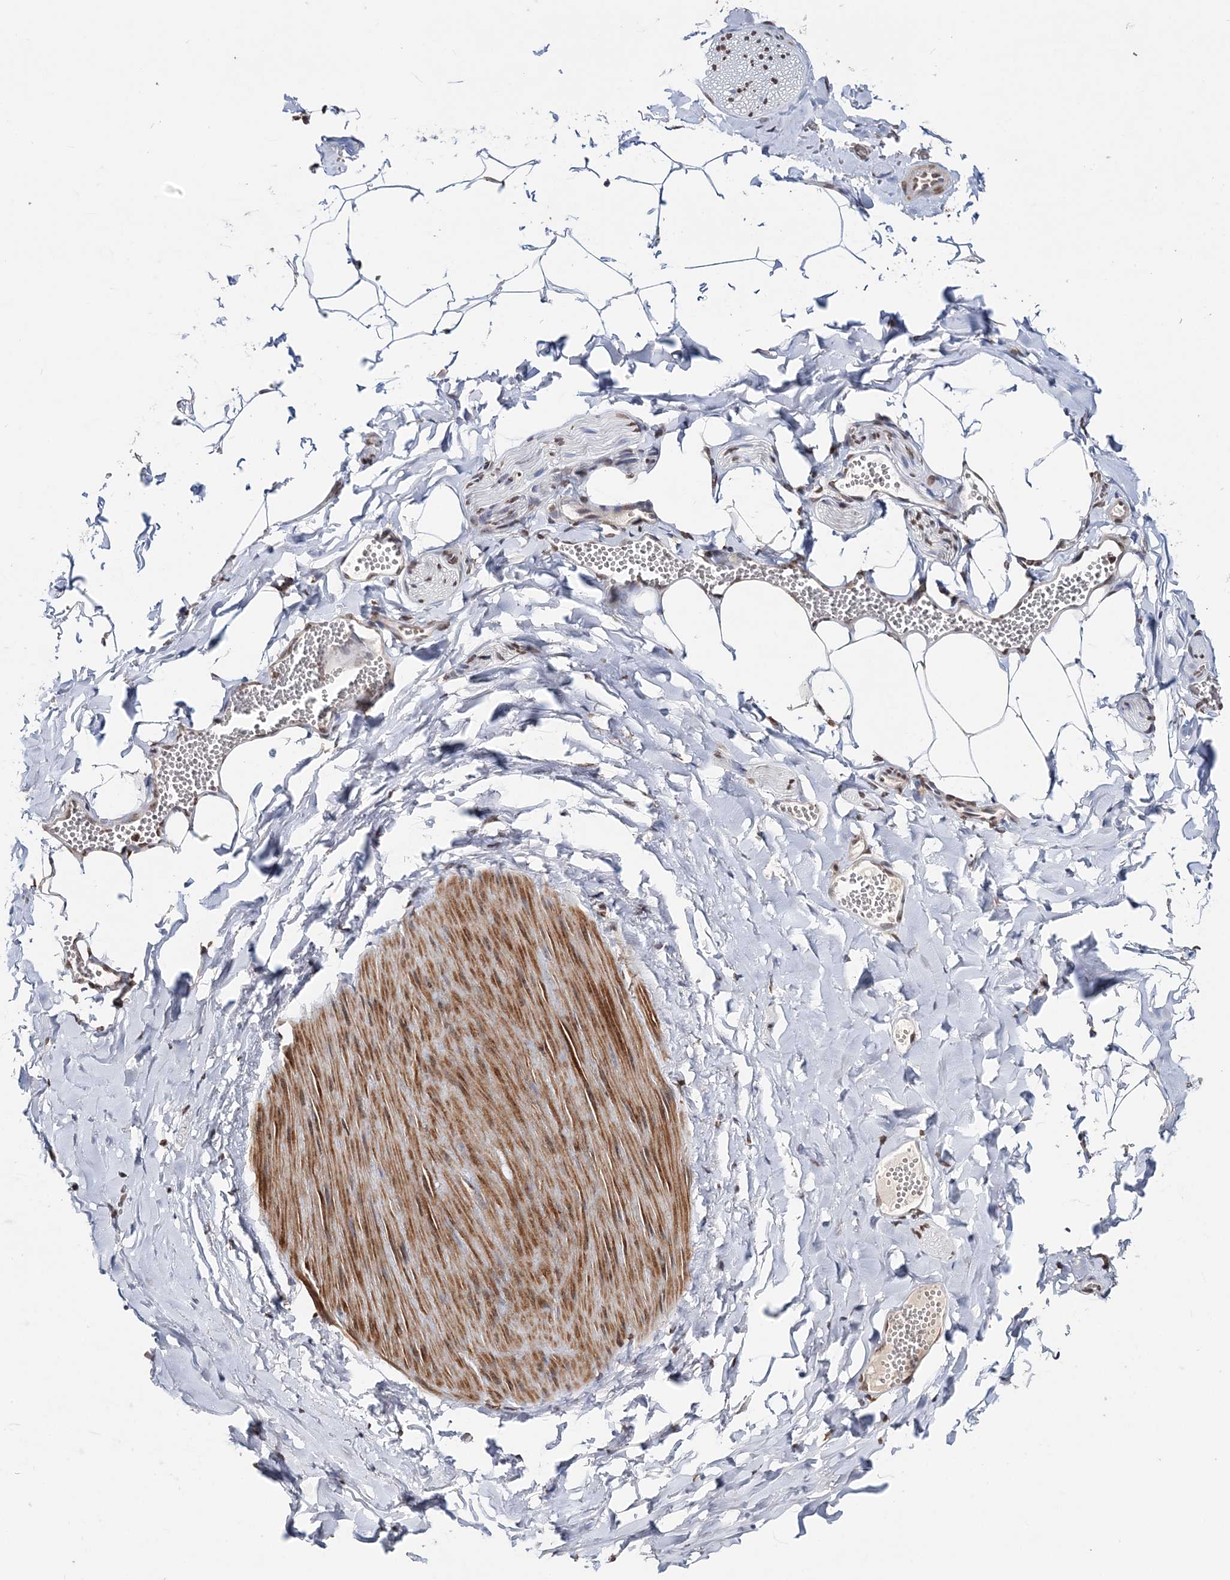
{"staining": {"intensity": "moderate", "quantity": "25%-75%", "location": "nuclear"}, "tissue": "adipose tissue", "cell_type": "Adipocytes", "image_type": "normal", "snomed": [{"axis": "morphology", "description": "Normal tissue, NOS"}, {"axis": "topography", "description": "Gallbladder"}, {"axis": "topography", "description": "Peripheral nerve tissue"}], "caption": "Protein expression by immunohistochemistry reveals moderate nuclear expression in about 25%-75% of adipocytes in benign adipose tissue.", "gene": "SOWAHB", "patient": {"sex": "male", "age": 38}}